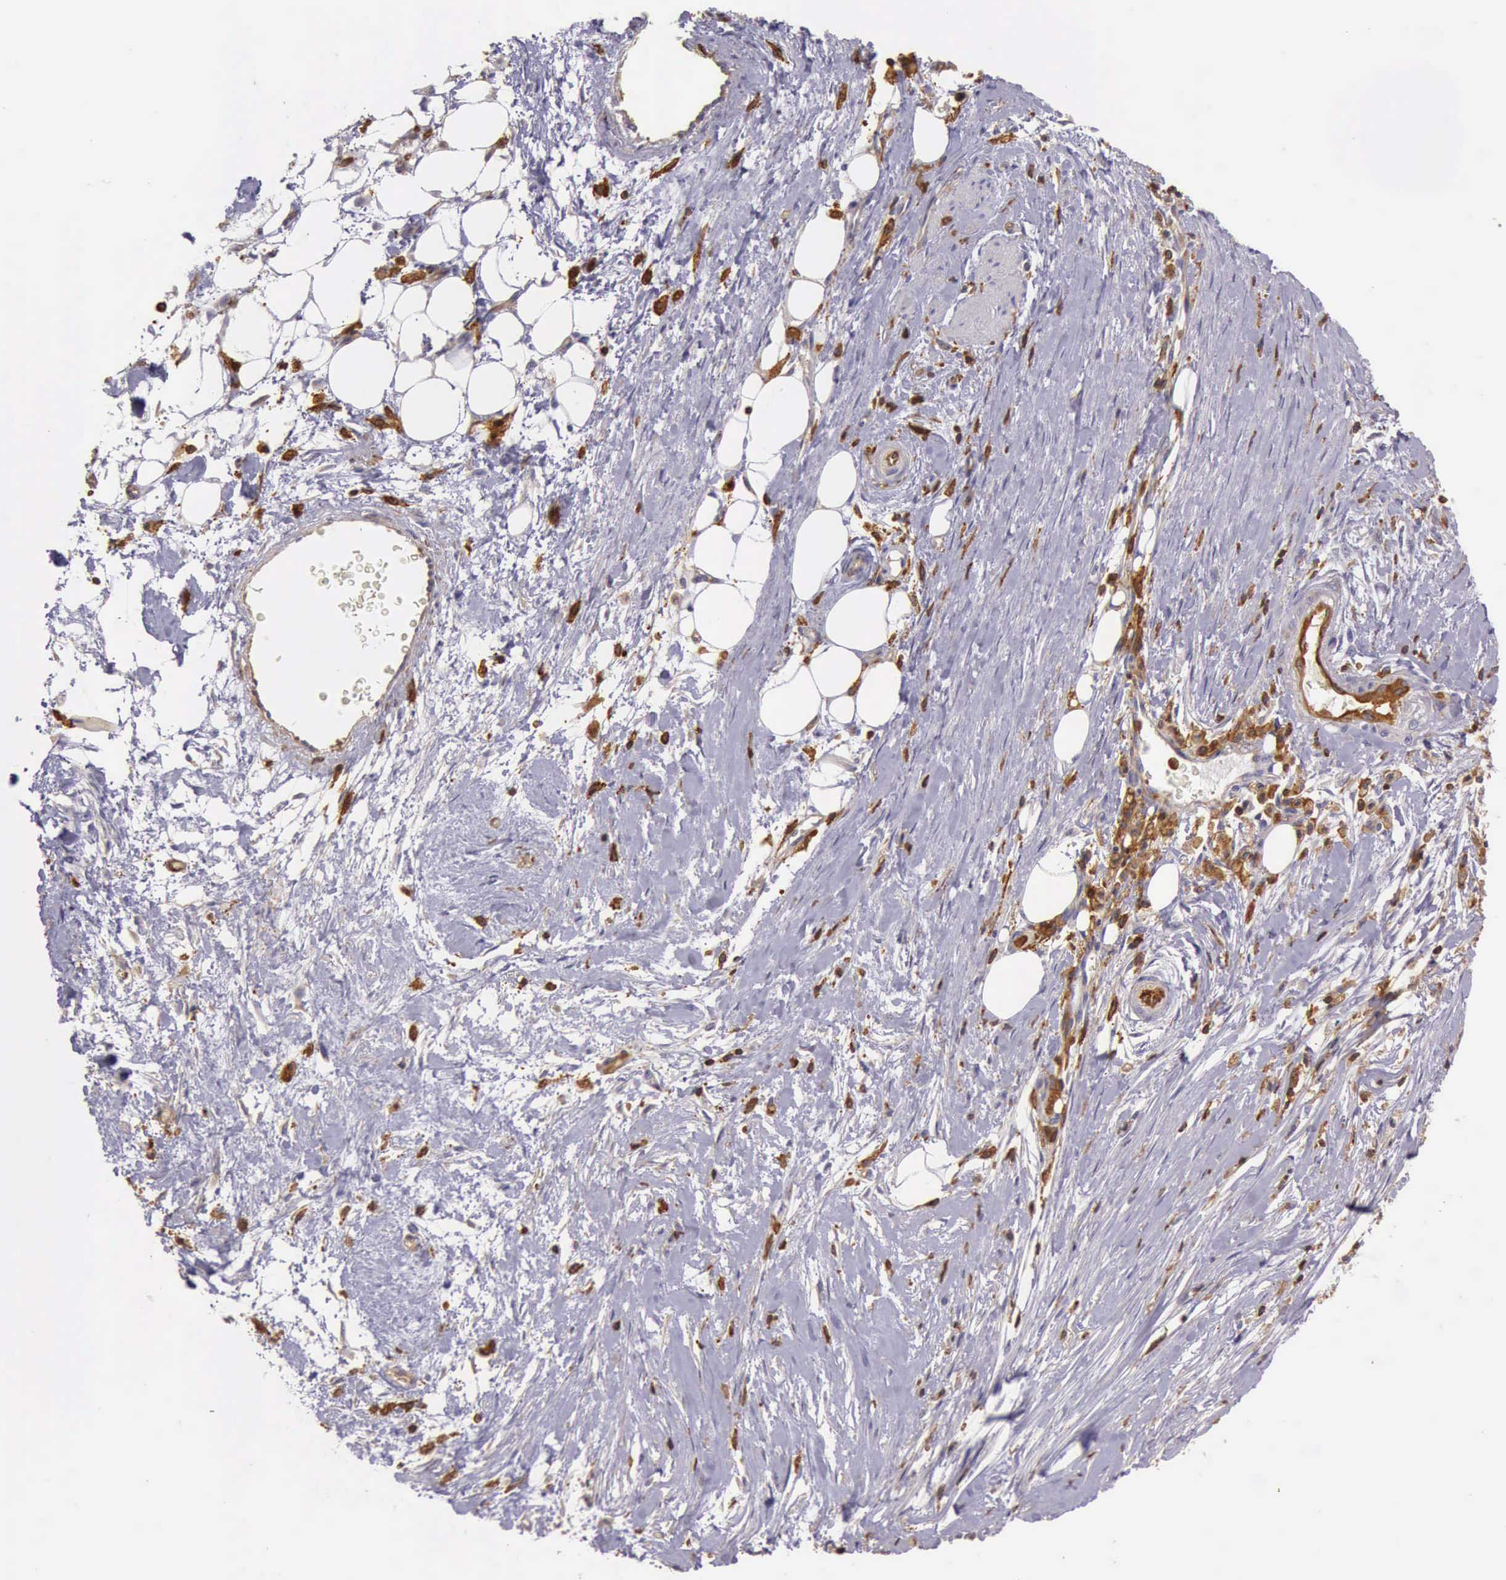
{"staining": {"intensity": "negative", "quantity": "none", "location": "none"}, "tissue": "pancreatic cancer", "cell_type": "Tumor cells", "image_type": "cancer", "snomed": [{"axis": "morphology", "description": "Adenocarcinoma, NOS"}, {"axis": "topography", "description": "Pancreas"}], "caption": "Immunohistochemistry (IHC) histopathology image of neoplastic tissue: human pancreatic cancer stained with DAB (3,3'-diaminobenzidine) shows no significant protein expression in tumor cells. (DAB (3,3'-diaminobenzidine) immunohistochemistry, high magnification).", "gene": "ARHGAP4", "patient": {"sex": "male", "age": 79}}